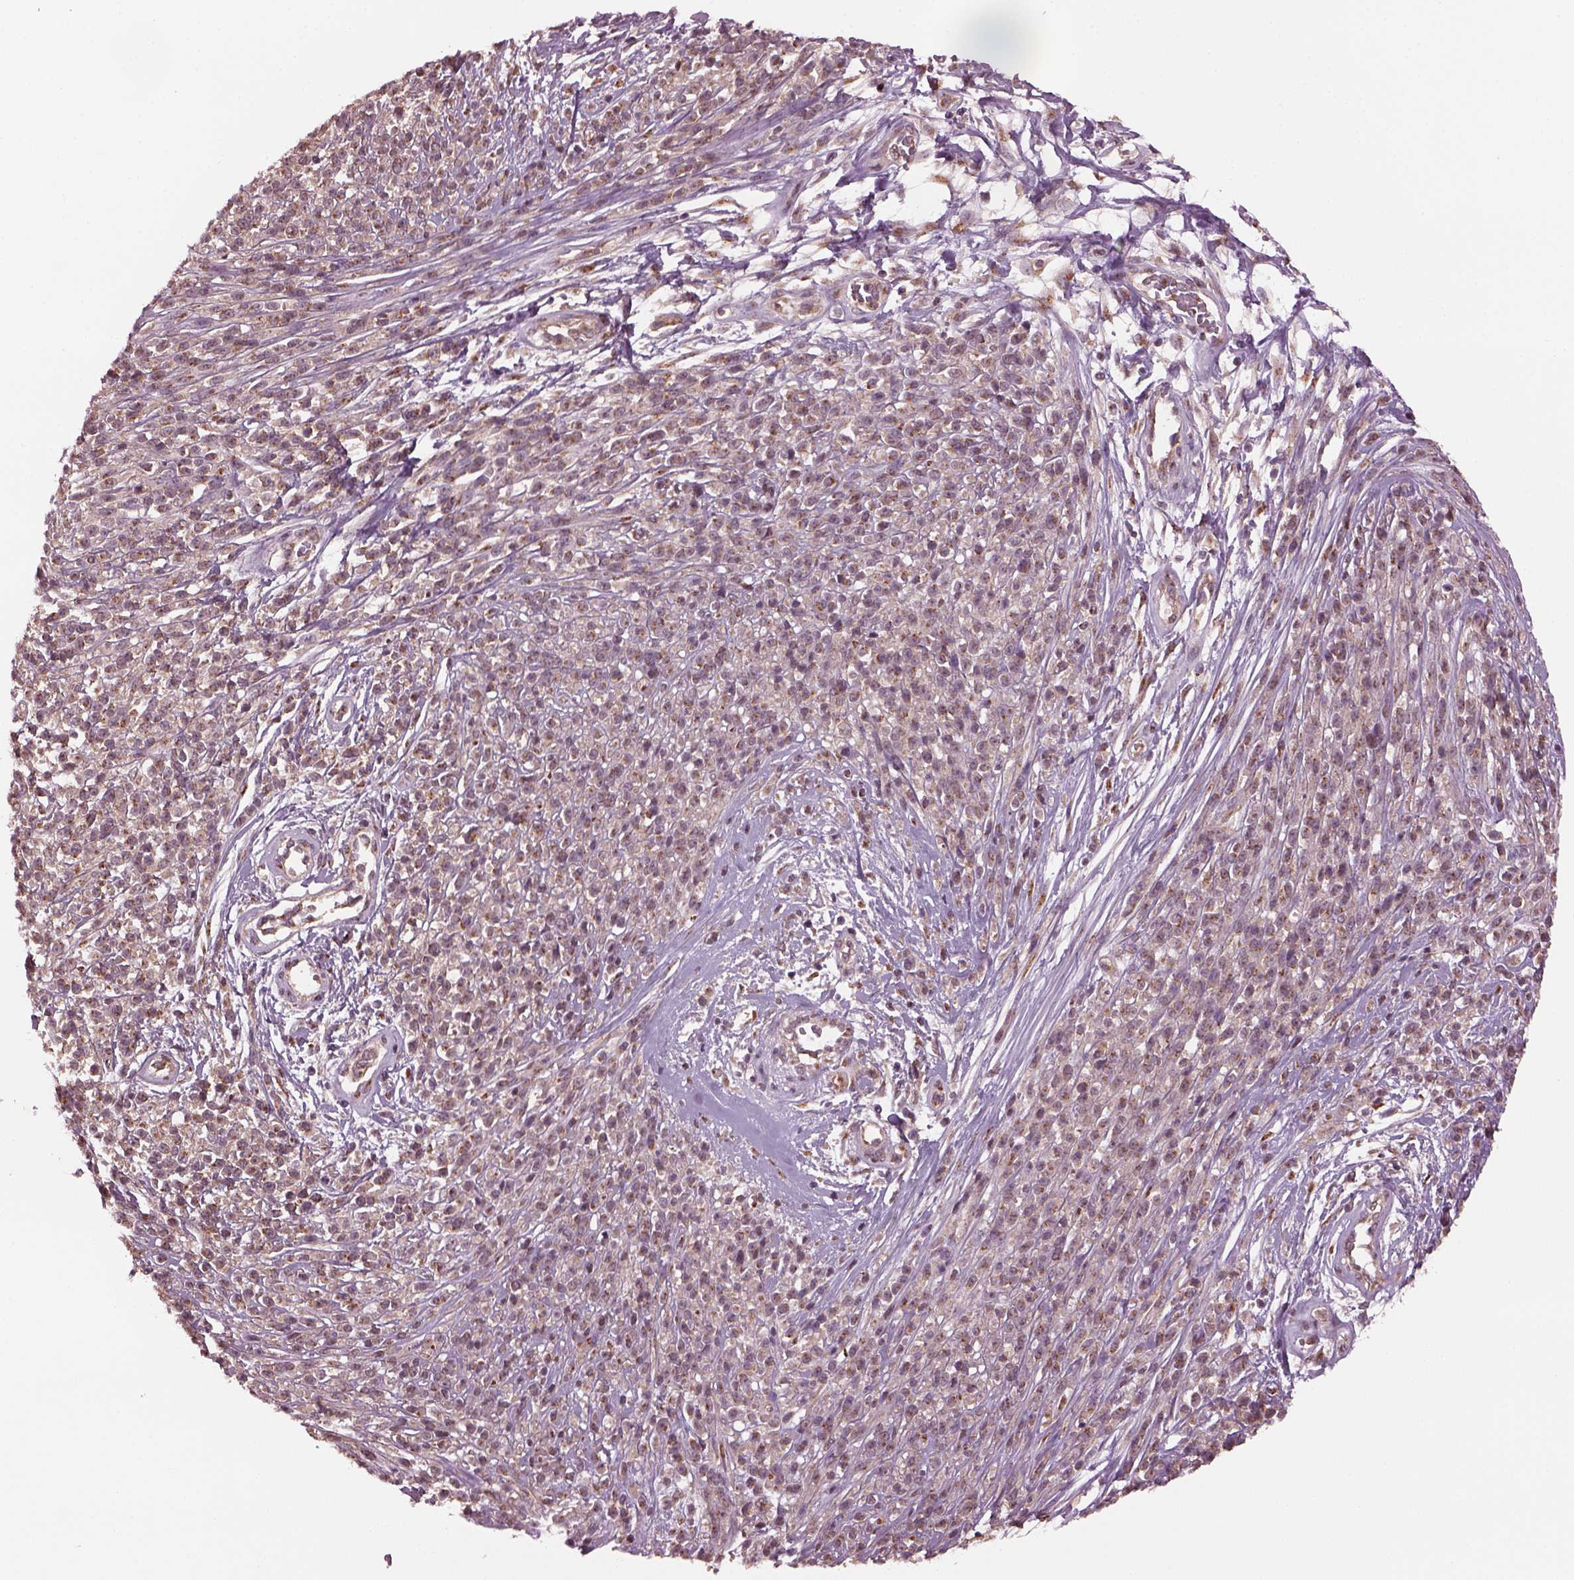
{"staining": {"intensity": "moderate", "quantity": "<25%", "location": "cytoplasmic/membranous"}, "tissue": "melanoma", "cell_type": "Tumor cells", "image_type": "cancer", "snomed": [{"axis": "morphology", "description": "Malignant melanoma, NOS"}, {"axis": "topography", "description": "Skin"}, {"axis": "topography", "description": "Skin of trunk"}], "caption": "Immunohistochemical staining of melanoma demonstrates low levels of moderate cytoplasmic/membranous protein expression in about <25% of tumor cells. The protein is shown in brown color, while the nuclei are stained blue.", "gene": "RUFY3", "patient": {"sex": "male", "age": 74}}